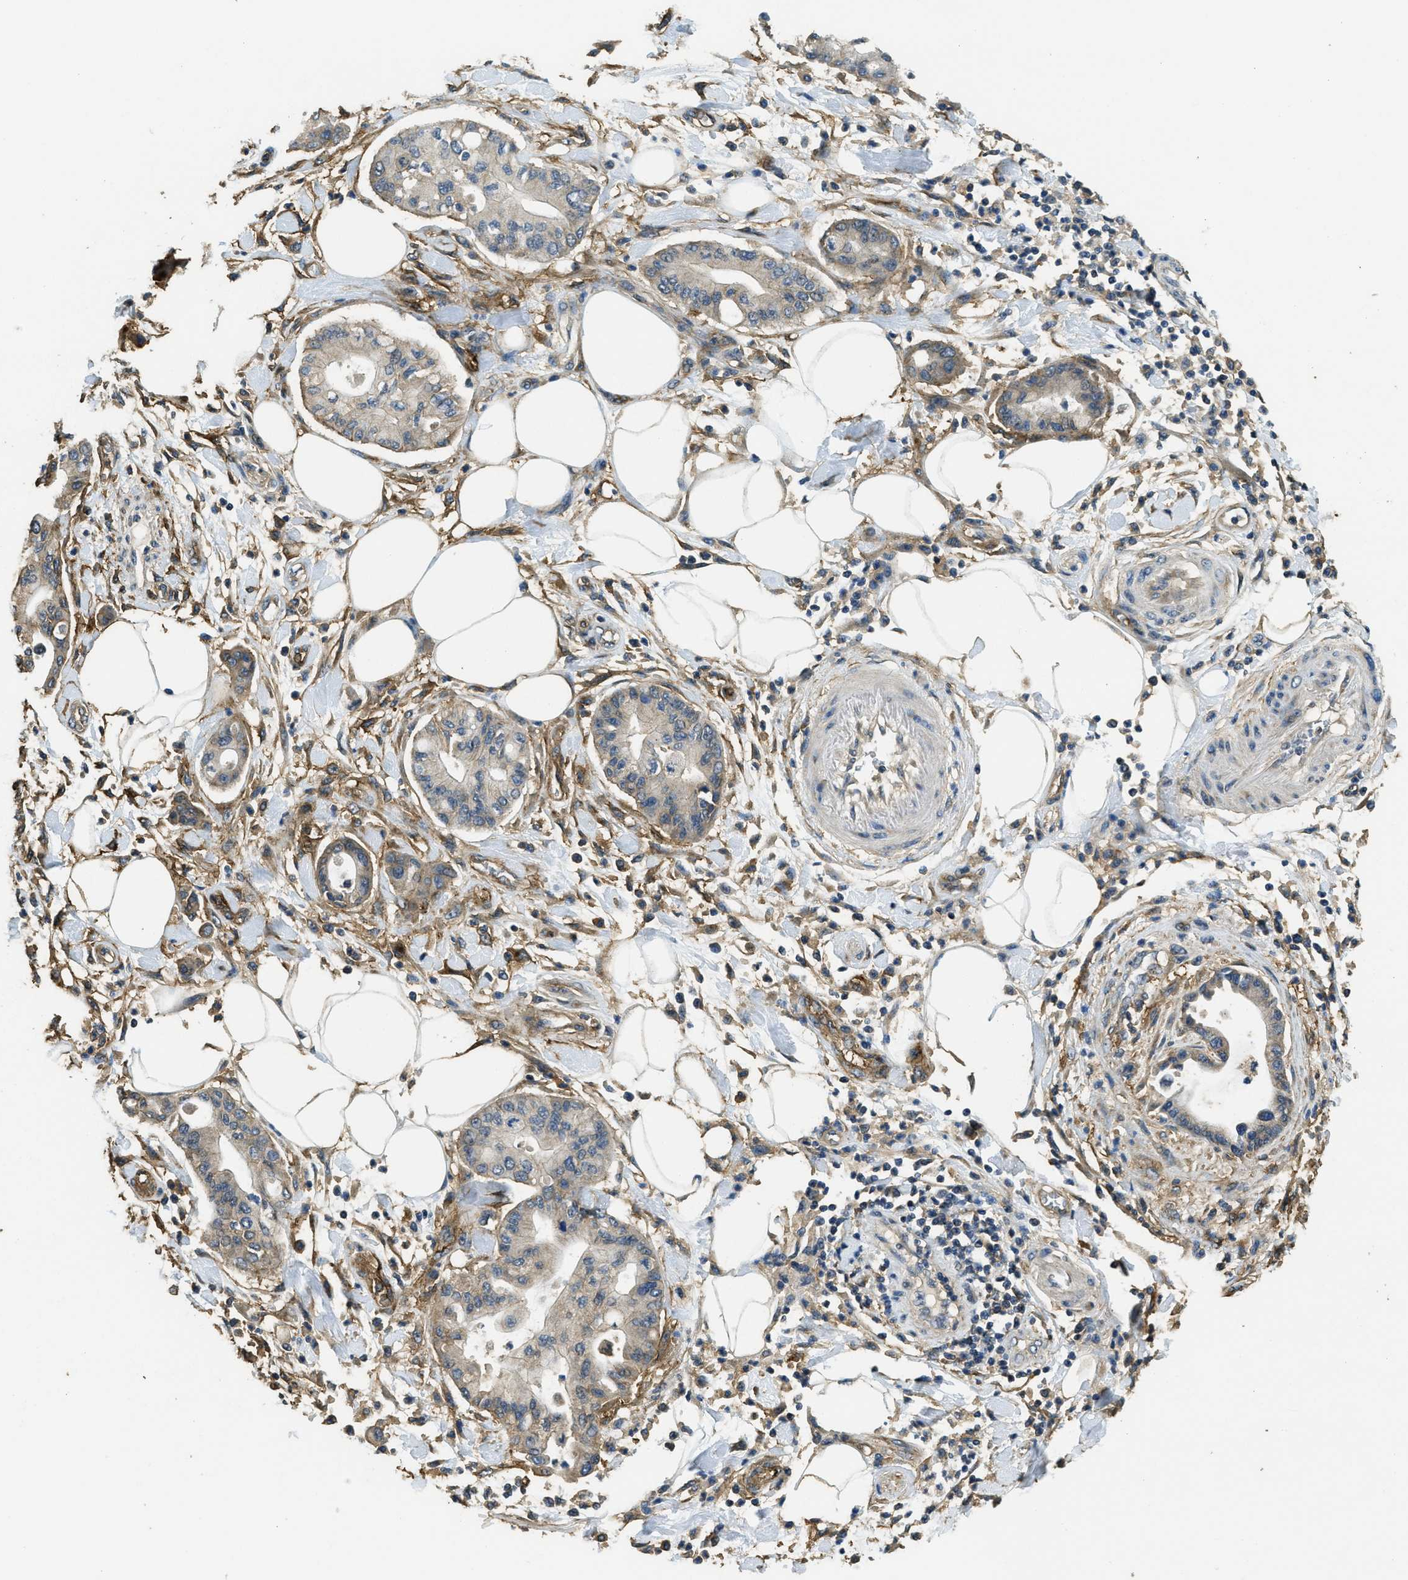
{"staining": {"intensity": "weak", "quantity": "<25%", "location": "cytoplasmic/membranous"}, "tissue": "pancreatic cancer", "cell_type": "Tumor cells", "image_type": "cancer", "snomed": [{"axis": "morphology", "description": "Adenocarcinoma, NOS"}, {"axis": "morphology", "description": "Adenocarcinoma, metastatic, NOS"}, {"axis": "topography", "description": "Lymph node"}, {"axis": "topography", "description": "Pancreas"}, {"axis": "topography", "description": "Duodenum"}], "caption": "An immunohistochemistry micrograph of pancreatic metastatic adenocarcinoma is shown. There is no staining in tumor cells of pancreatic metastatic adenocarcinoma. The staining was performed using DAB (3,3'-diaminobenzidine) to visualize the protein expression in brown, while the nuclei were stained in blue with hematoxylin (Magnification: 20x).", "gene": "CD276", "patient": {"sex": "female", "age": 64}}